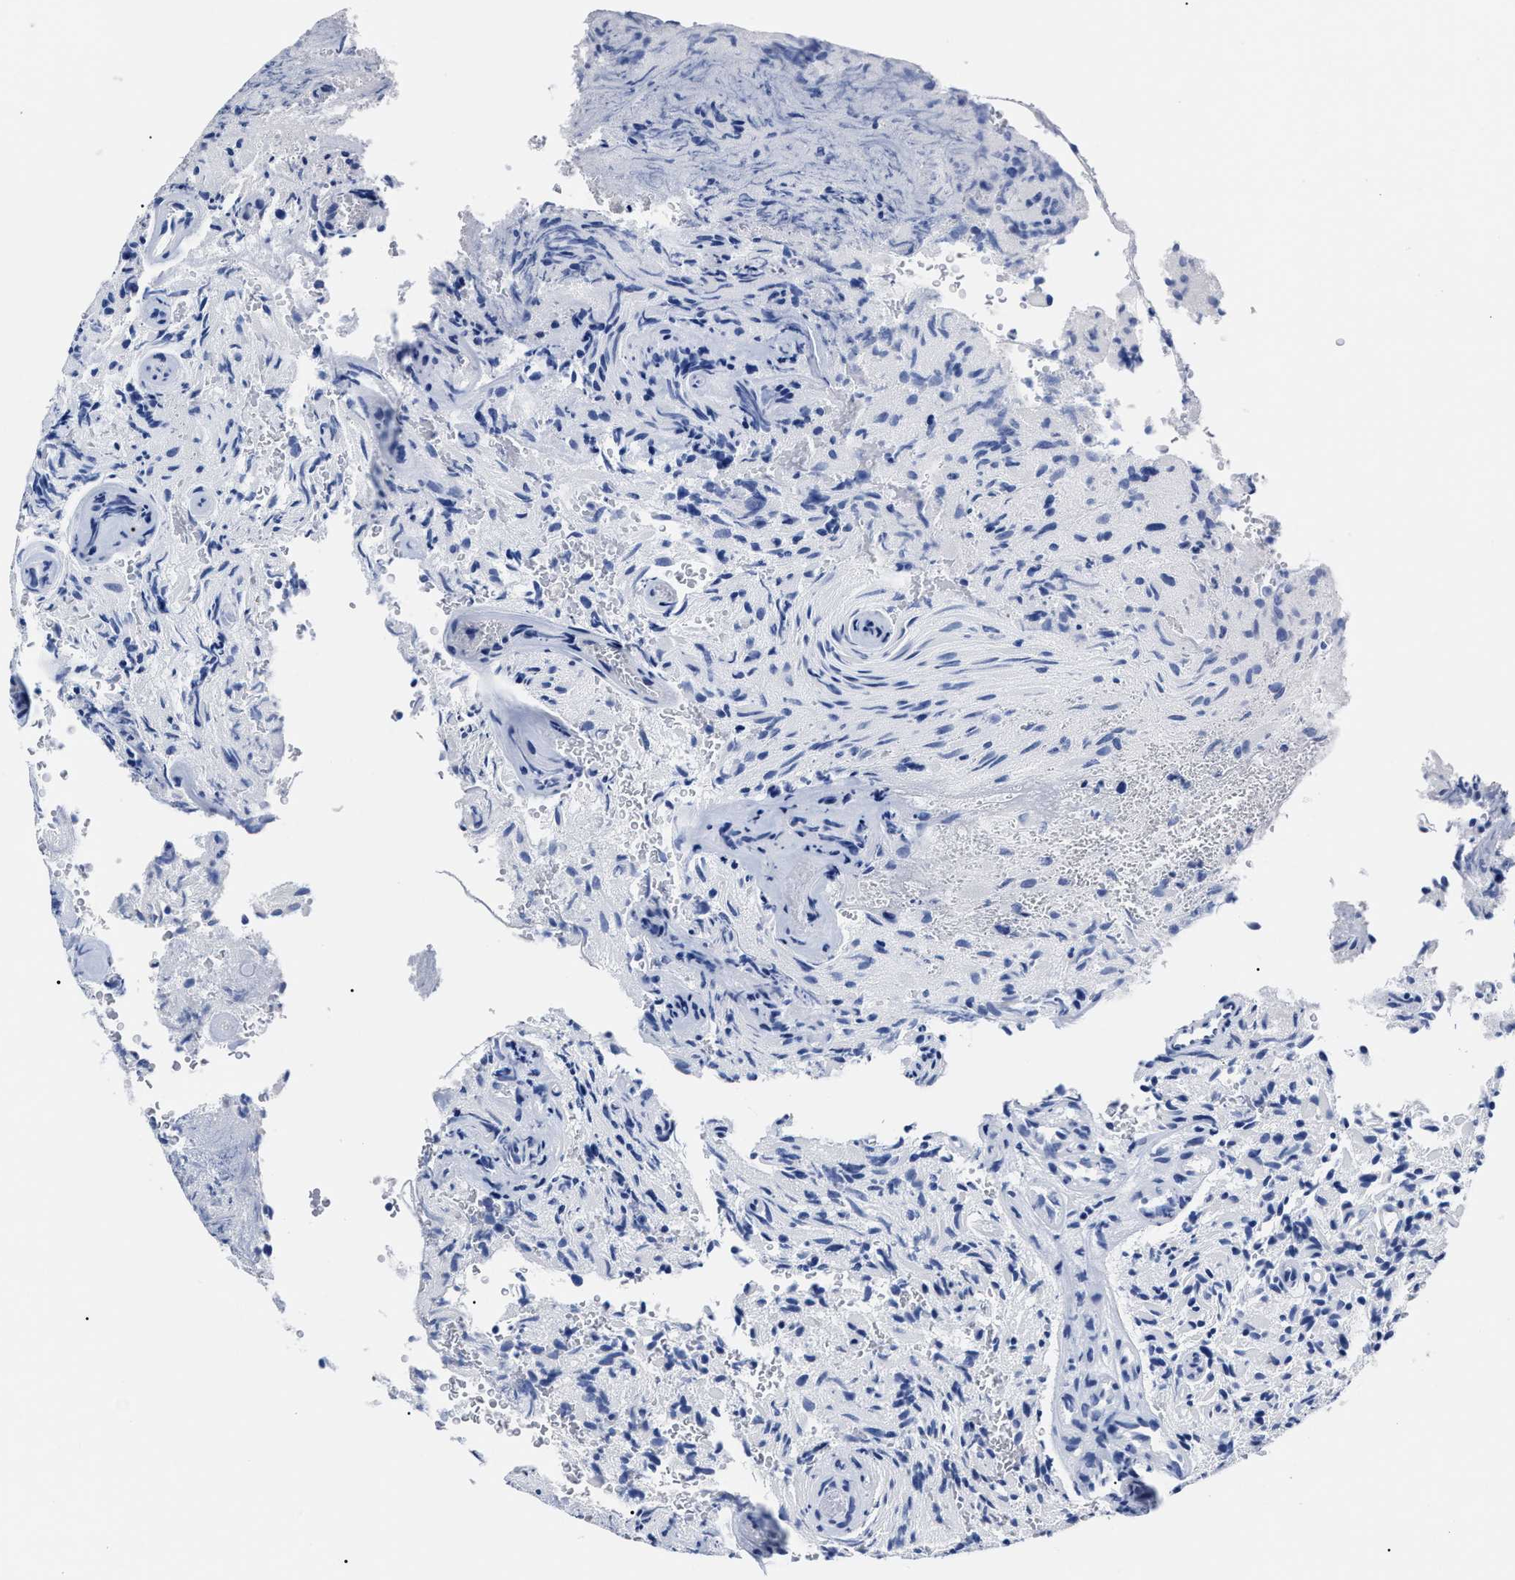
{"staining": {"intensity": "negative", "quantity": "none", "location": "none"}, "tissue": "glioma", "cell_type": "Tumor cells", "image_type": "cancer", "snomed": [{"axis": "morphology", "description": "Glioma, malignant, High grade"}, {"axis": "topography", "description": "Brain"}], "caption": "DAB (3,3'-diaminobenzidine) immunohistochemical staining of human high-grade glioma (malignant) displays no significant expression in tumor cells.", "gene": "ALPG", "patient": {"sex": "male", "age": 71}}